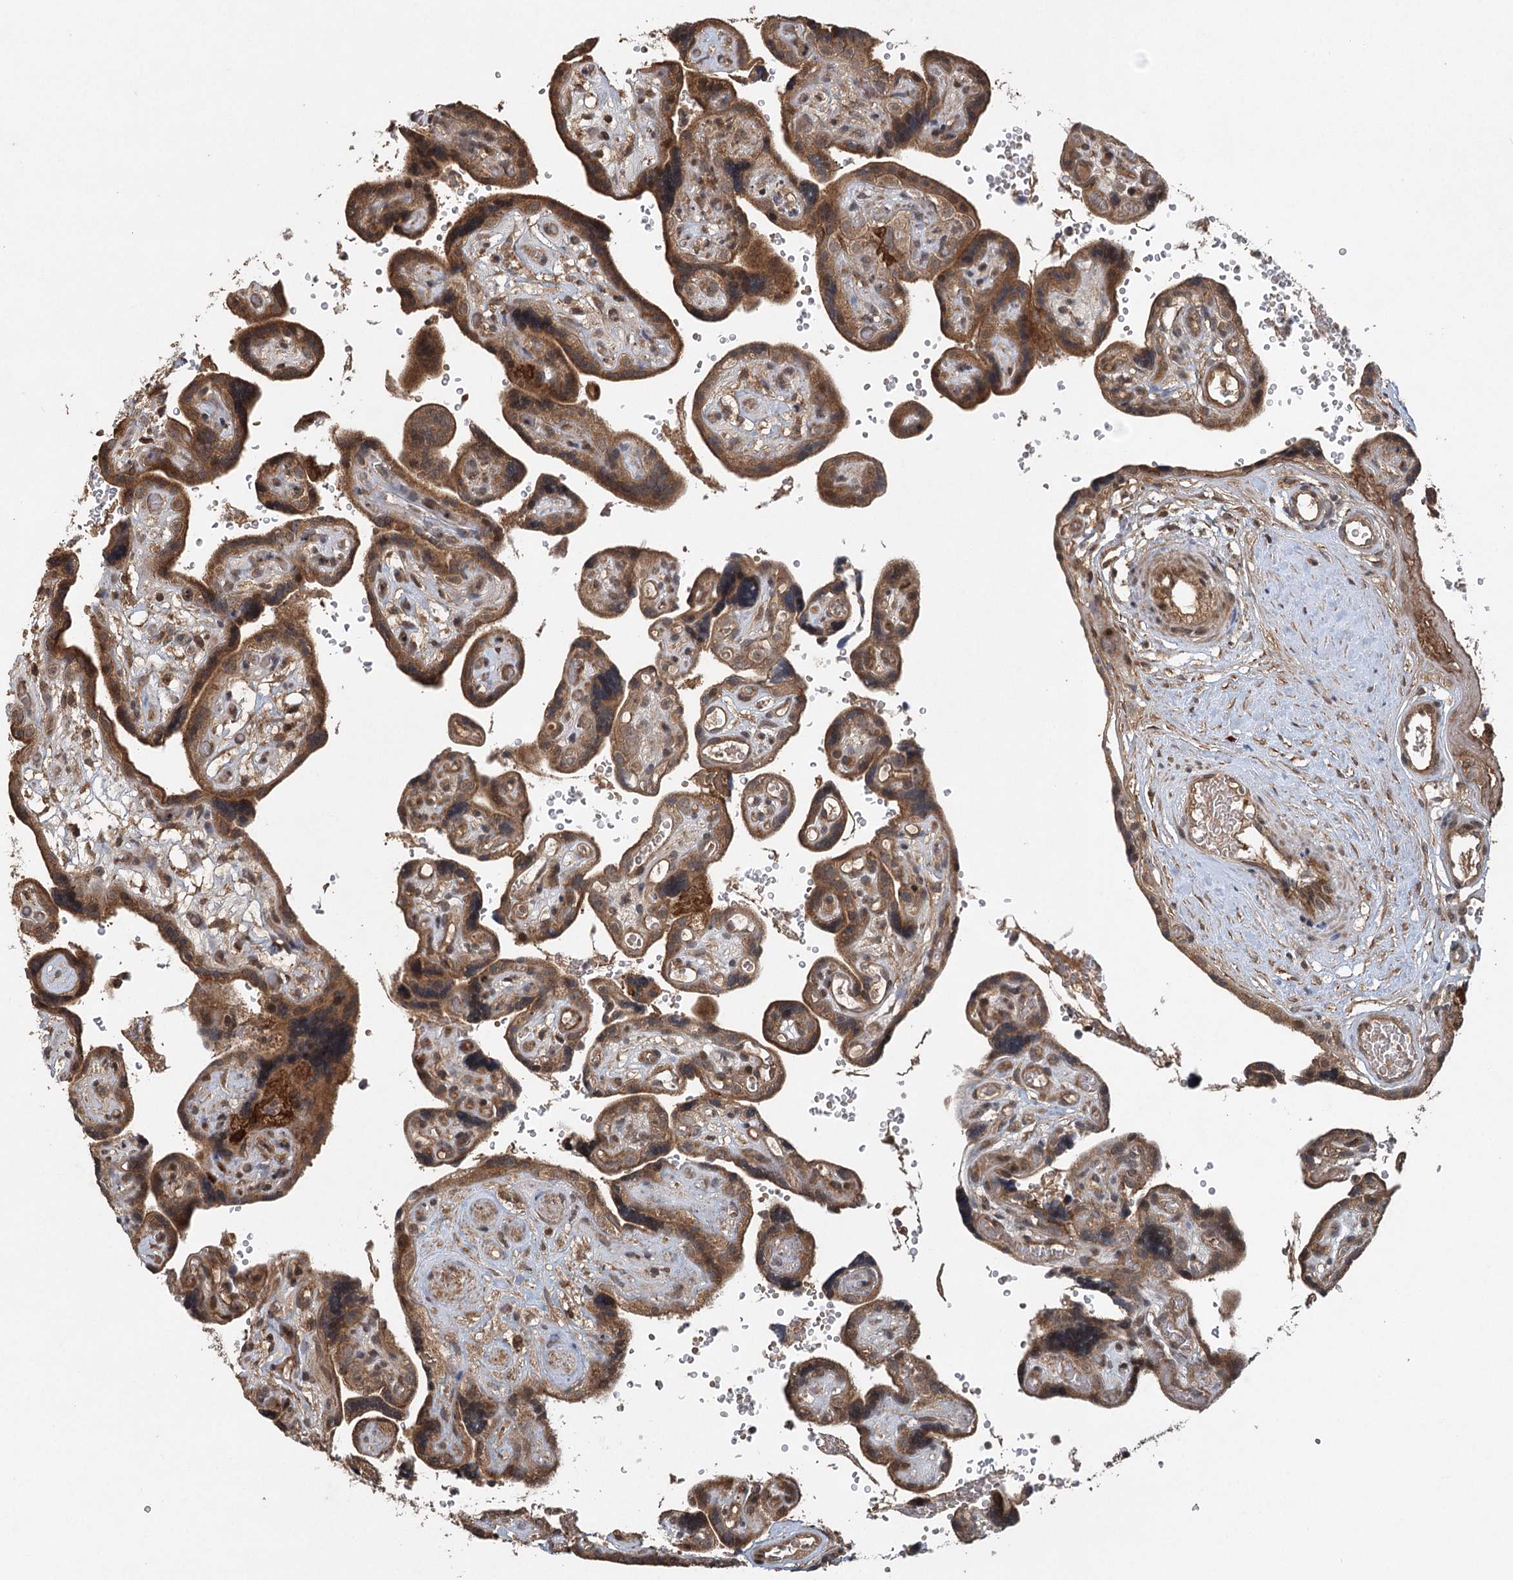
{"staining": {"intensity": "moderate", "quantity": ">75%", "location": "cytoplasmic/membranous"}, "tissue": "placenta", "cell_type": "Decidual cells", "image_type": "normal", "snomed": [{"axis": "morphology", "description": "Normal tissue, NOS"}, {"axis": "topography", "description": "Placenta"}], "caption": "Benign placenta demonstrates moderate cytoplasmic/membranous staining in approximately >75% of decidual cells Nuclei are stained in blue..", "gene": "INSIG2", "patient": {"sex": "female", "age": 30}}